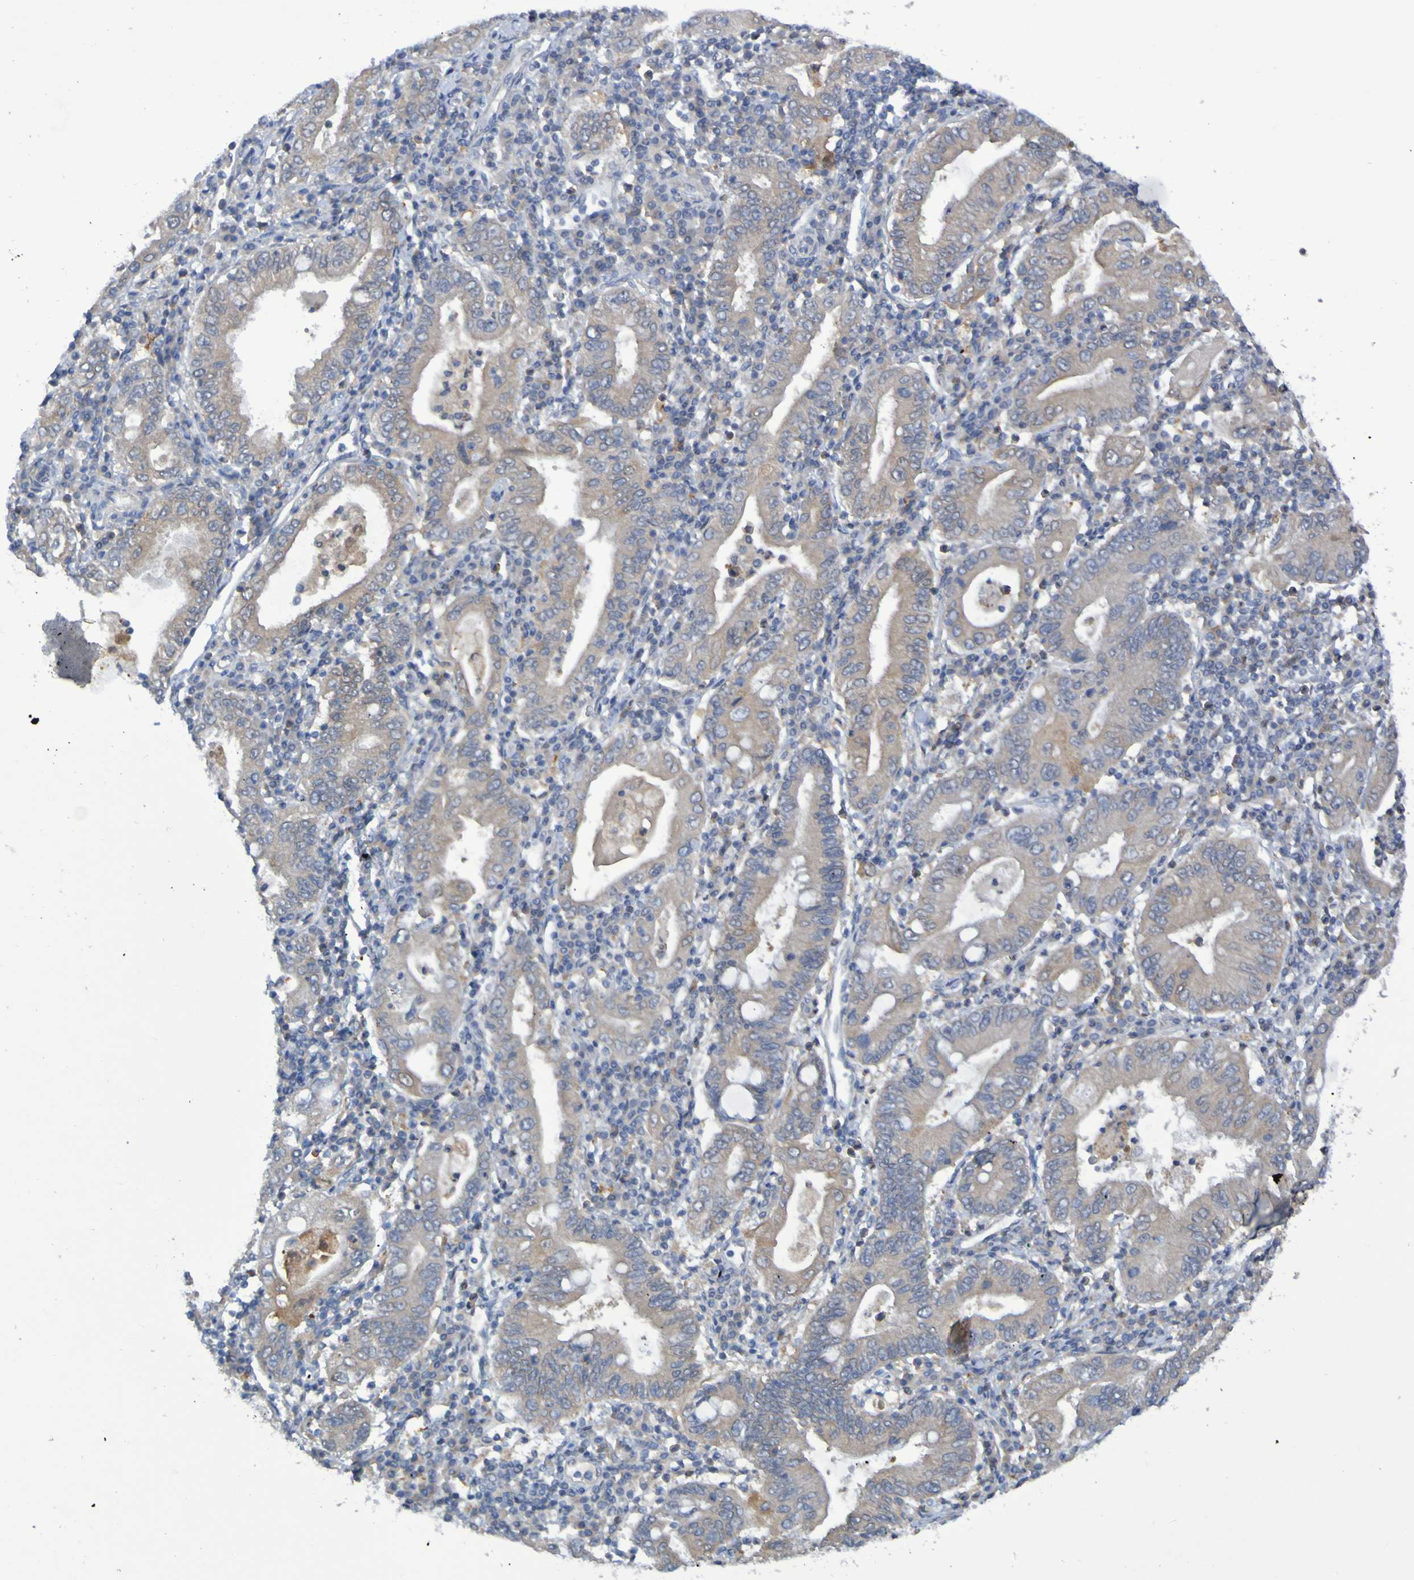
{"staining": {"intensity": "weak", "quantity": "<25%", "location": "cytoplasmic/membranous"}, "tissue": "stomach cancer", "cell_type": "Tumor cells", "image_type": "cancer", "snomed": [{"axis": "morphology", "description": "Normal tissue, NOS"}, {"axis": "morphology", "description": "Adenocarcinoma, NOS"}, {"axis": "topography", "description": "Esophagus"}, {"axis": "topography", "description": "Stomach, upper"}, {"axis": "topography", "description": "Peripheral nerve tissue"}], "caption": "Stomach cancer (adenocarcinoma) was stained to show a protein in brown. There is no significant staining in tumor cells. The staining is performed using DAB brown chromogen with nuclei counter-stained in using hematoxylin.", "gene": "FBP2", "patient": {"sex": "male", "age": 62}}